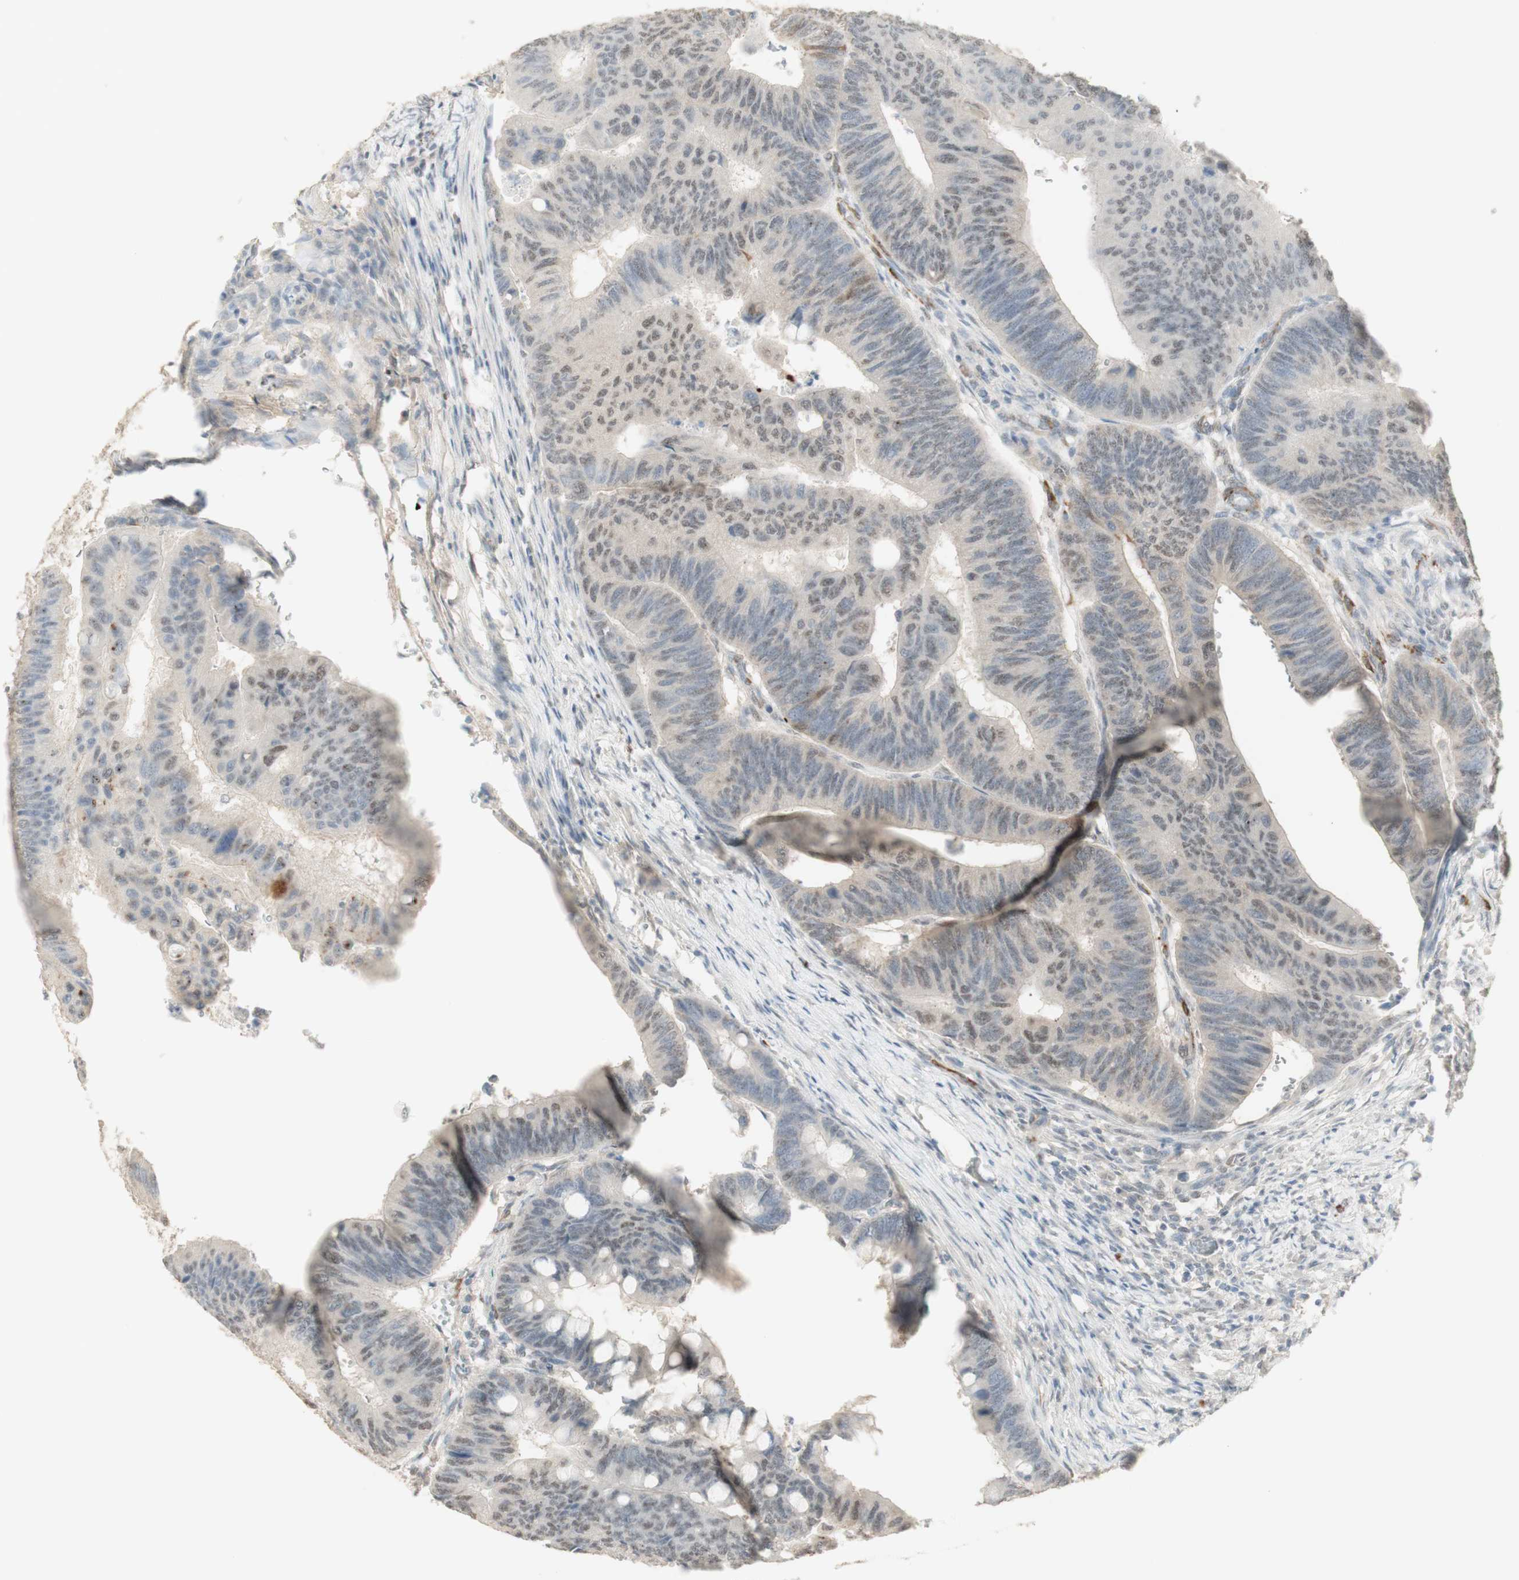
{"staining": {"intensity": "weak", "quantity": ">75%", "location": "cytoplasmic/membranous,nuclear"}, "tissue": "colorectal cancer", "cell_type": "Tumor cells", "image_type": "cancer", "snomed": [{"axis": "morphology", "description": "Normal tissue, NOS"}, {"axis": "morphology", "description": "Adenocarcinoma, NOS"}, {"axis": "topography", "description": "Rectum"}, {"axis": "topography", "description": "Peripheral nerve tissue"}], "caption": "About >75% of tumor cells in human adenocarcinoma (colorectal) reveal weak cytoplasmic/membranous and nuclear protein expression as visualized by brown immunohistochemical staining.", "gene": "MUC3A", "patient": {"sex": "male", "age": 92}}